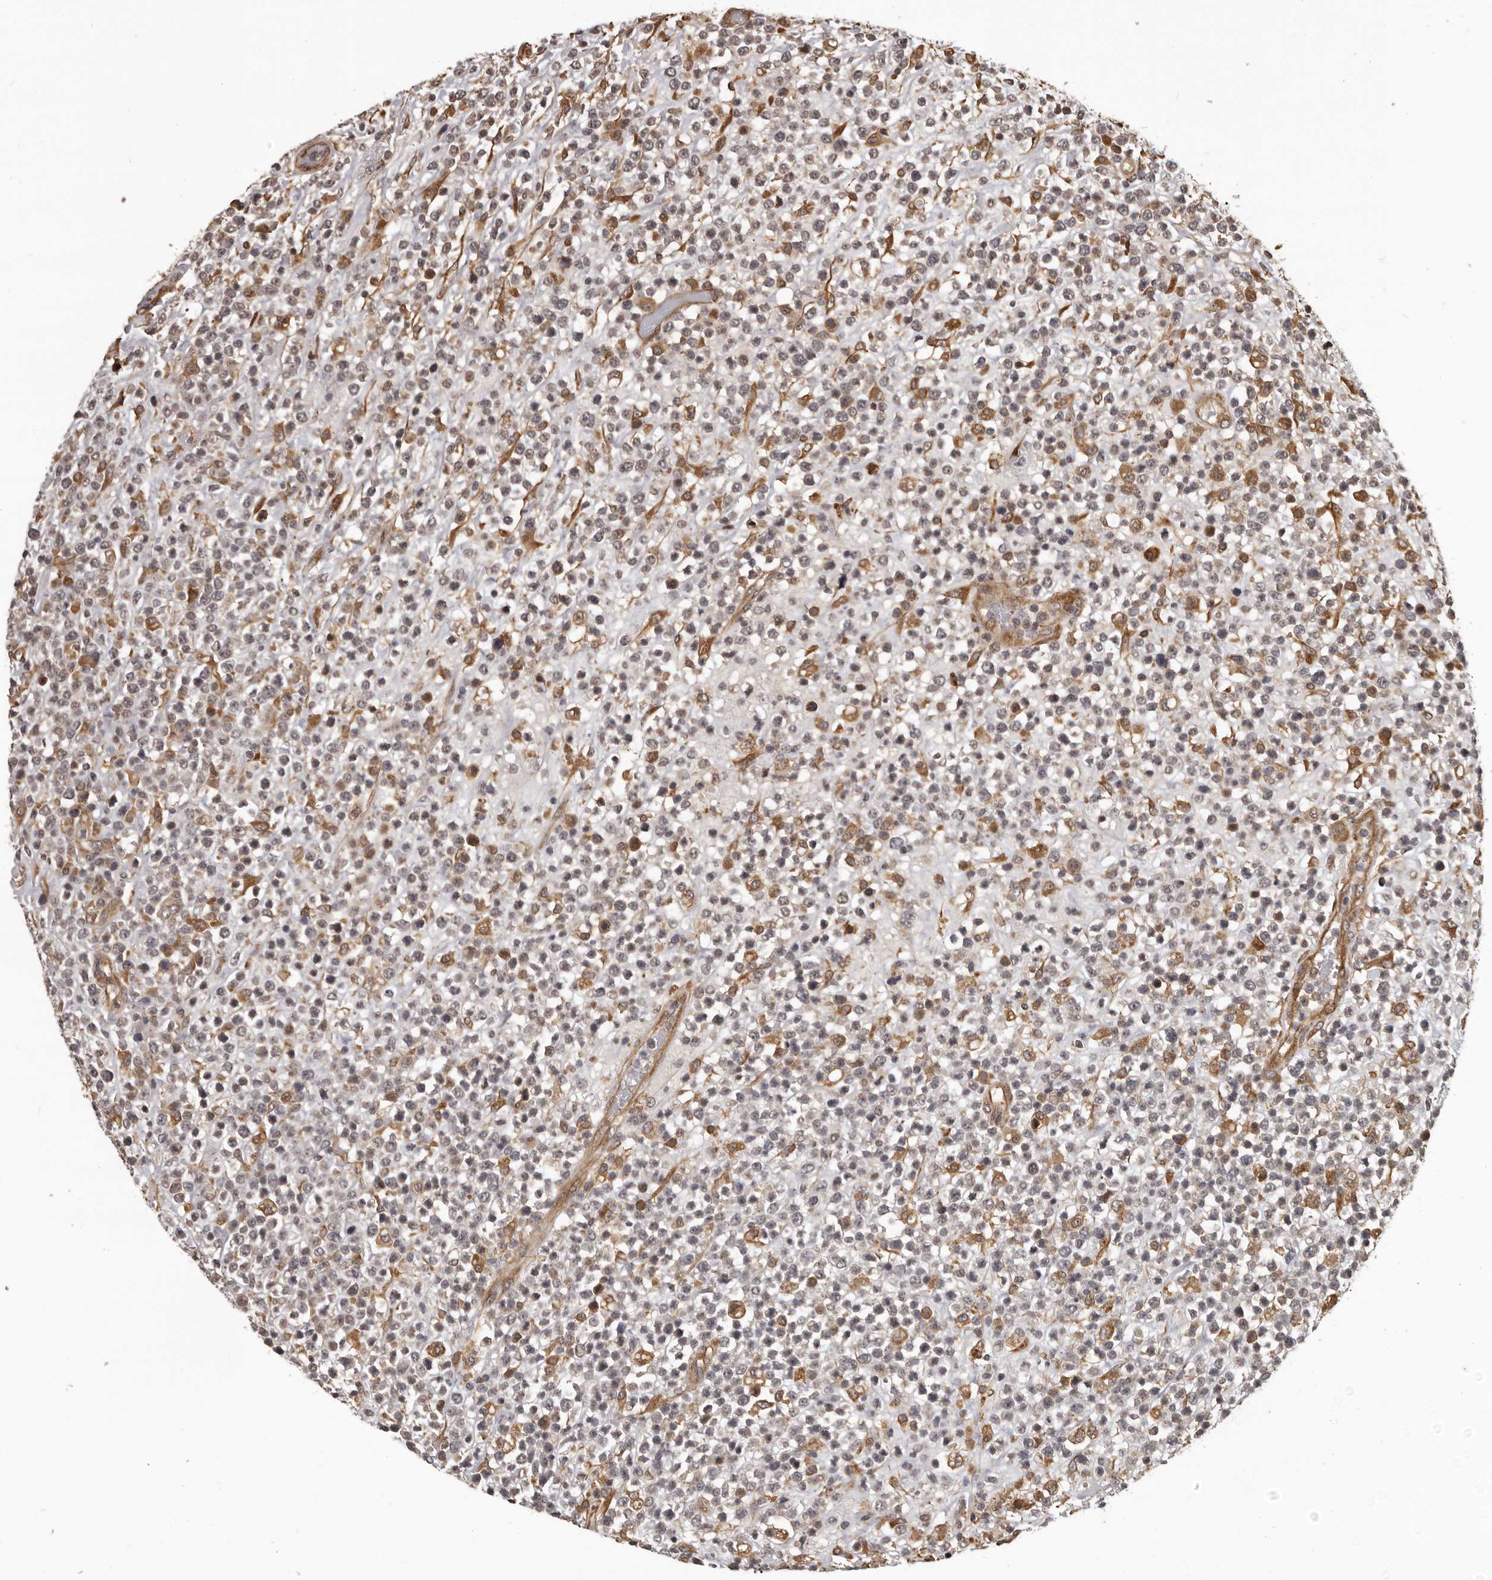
{"staining": {"intensity": "negative", "quantity": "none", "location": "none"}, "tissue": "lymphoma", "cell_type": "Tumor cells", "image_type": "cancer", "snomed": [{"axis": "morphology", "description": "Malignant lymphoma, non-Hodgkin's type, High grade"}, {"axis": "topography", "description": "Colon"}], "caption": "Image shows no significant protein expression in tumor cells of high-grade malignant lymphoma, non-Hodgkin's type.", "gene": "SLITRK6", "patient": {"sex": "female", "age": 53}}